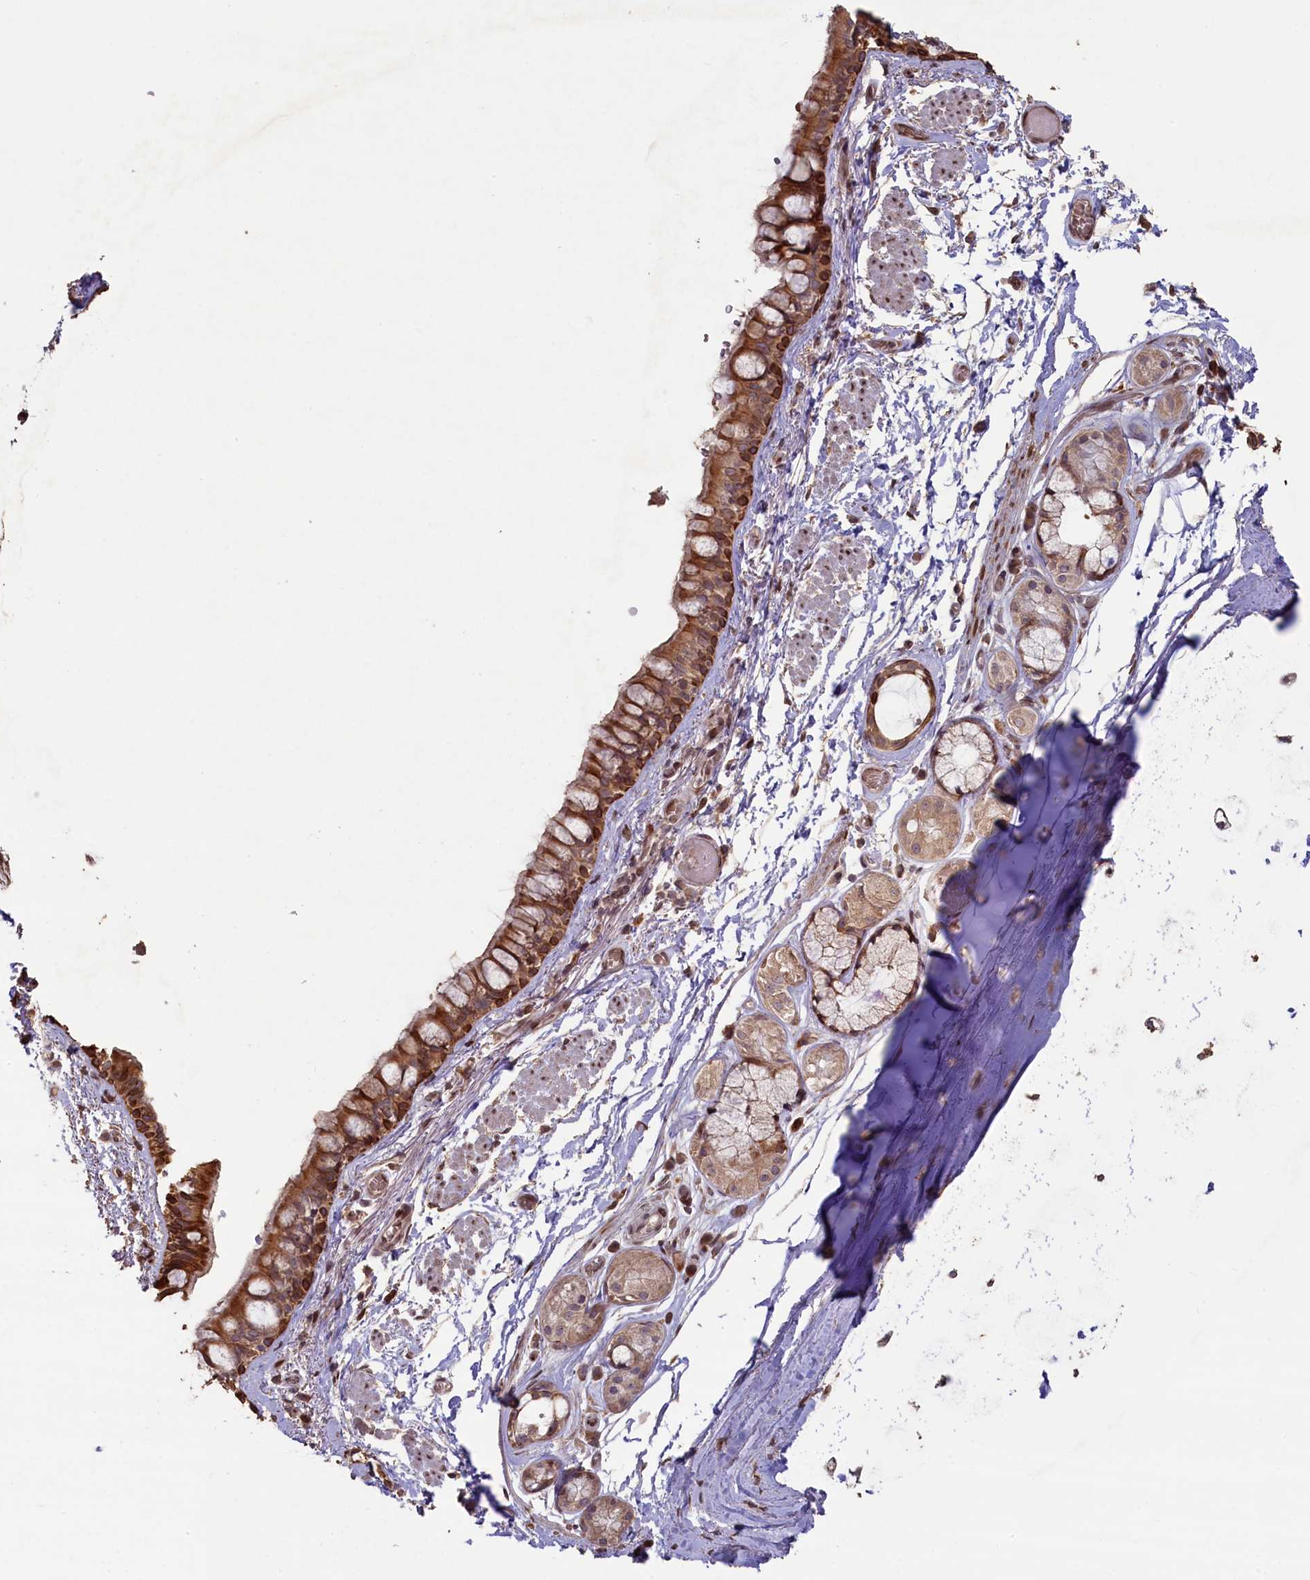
{"staining": {"intensity": "moderate", "quantity": ">75%", "location": "cytoplasmic/membranous"}, "tissue": "bronchus", "cell_type": "Respiratory epithelial cells", "image_type": "normal", "snomed": [{"axis": "morphology", "description": "Normal tissue, NOS"}, {"axis": "topography", "description": "Cartilage tissue"}], "caption": "This photomicrograph exhibits immunohistochemistry (IHC) staining of benign human bronchus, with medium moderate cytoplasmic/membranous staining in about >75% of respiratory epithelial cells.", "gene": "SLC38A7", "patient": {"sex": "male", "age": 63}}